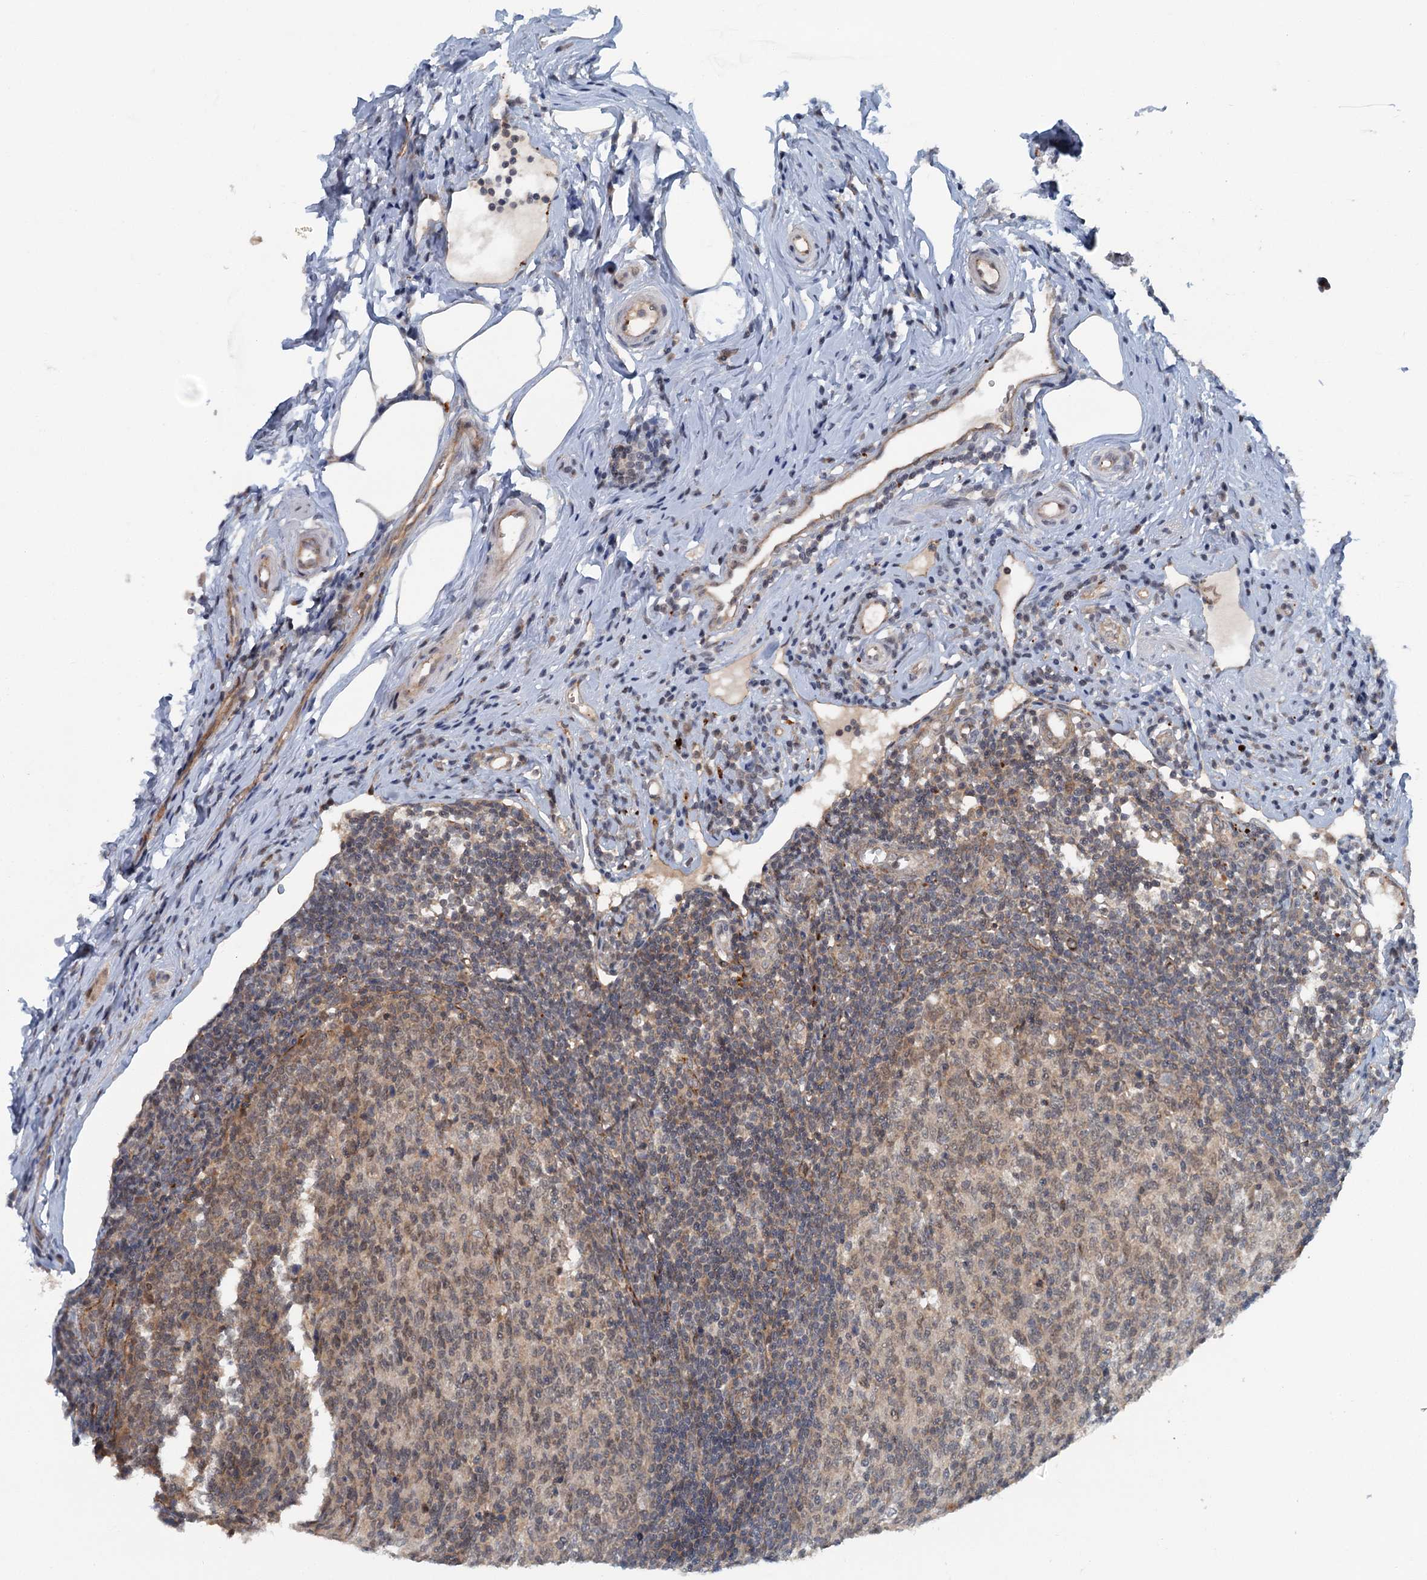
{"staining": {"intensity": "weak", "quantity": ">75%", "location": "cytoplasmic/membranous,nuclear"}, "tissue": "appendix", "cell_type": "Glandular cells", "image_type": "normal", "snomed": [{"axis": "morphology", "description": "Normal tissue, NOS"}, {"axis": "topography", "description": "Appendix"}], "caption": "Immunohistochemistry (IHC) photomicrograph of normal appendix: human appendix stained using immunohistochemistry (IHC) reveals low levels of weak protein expression localized specifically in the cytoplasmic/membranous,nuclear of glandular cells, appearing as a cytoplasmic/membranous,nuclear brown color.", "gene": "TAS2R42", "patient": {"sex": "female", "age": 54}}